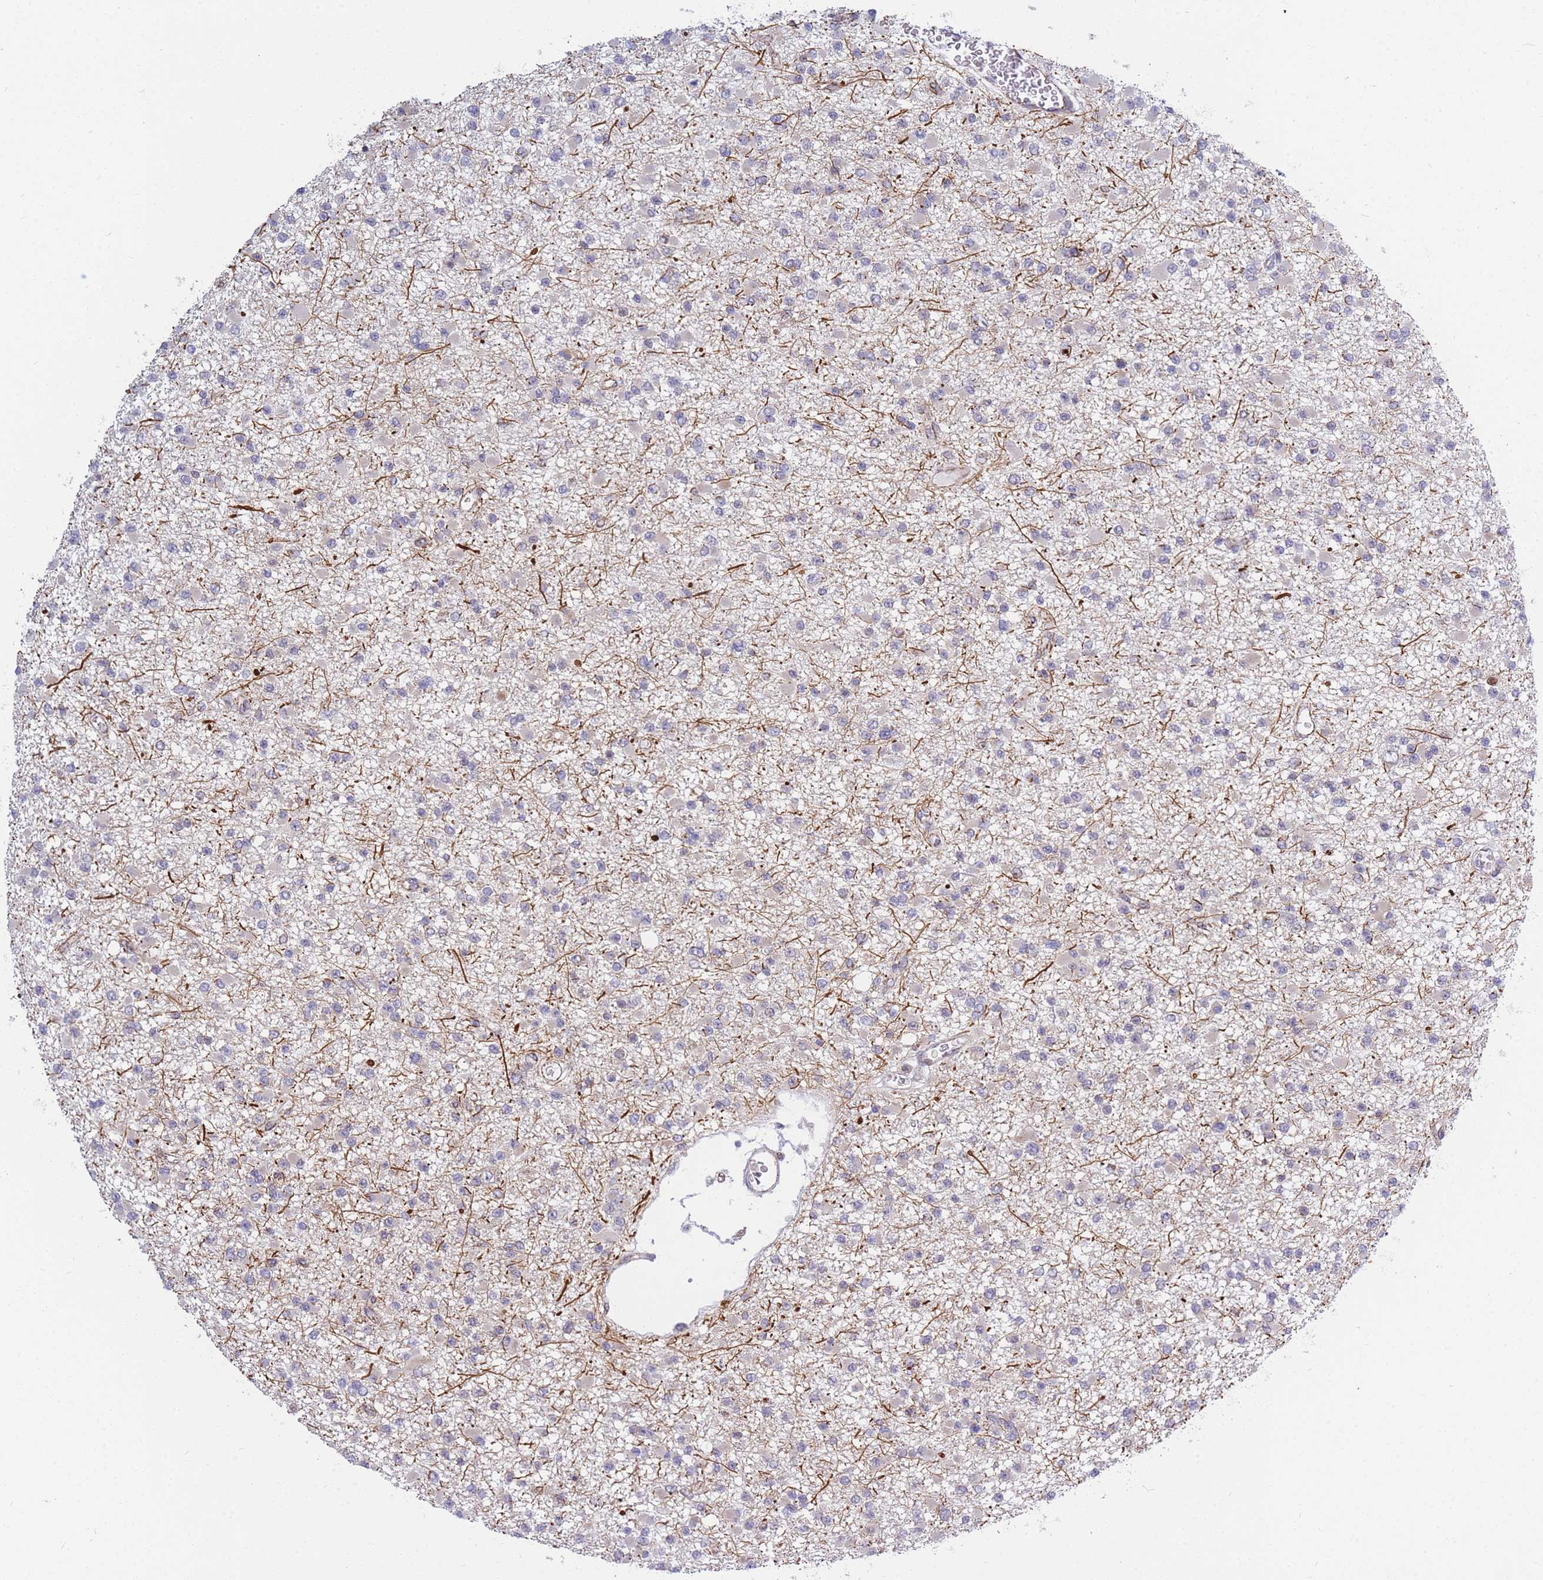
{"staining": {"intensity": "negative", "quantity": "none", "location": "none"}, "tissue": "glioma", "cell_type": "Tumor cells", "image_type": "cancer", "snomed": [{"axis": "morphology", "description": "Glioma, malignant, Low grade"}, {"axis": "topography", "description": "Brain"}], "caption": "This is an immunohistochemistry (IHC) histopathology image of human malignant low-grade glioma. There is no staining in tumor cells.", "gene": "MOB4", "patient": {"sex": "female", "age": 22}}